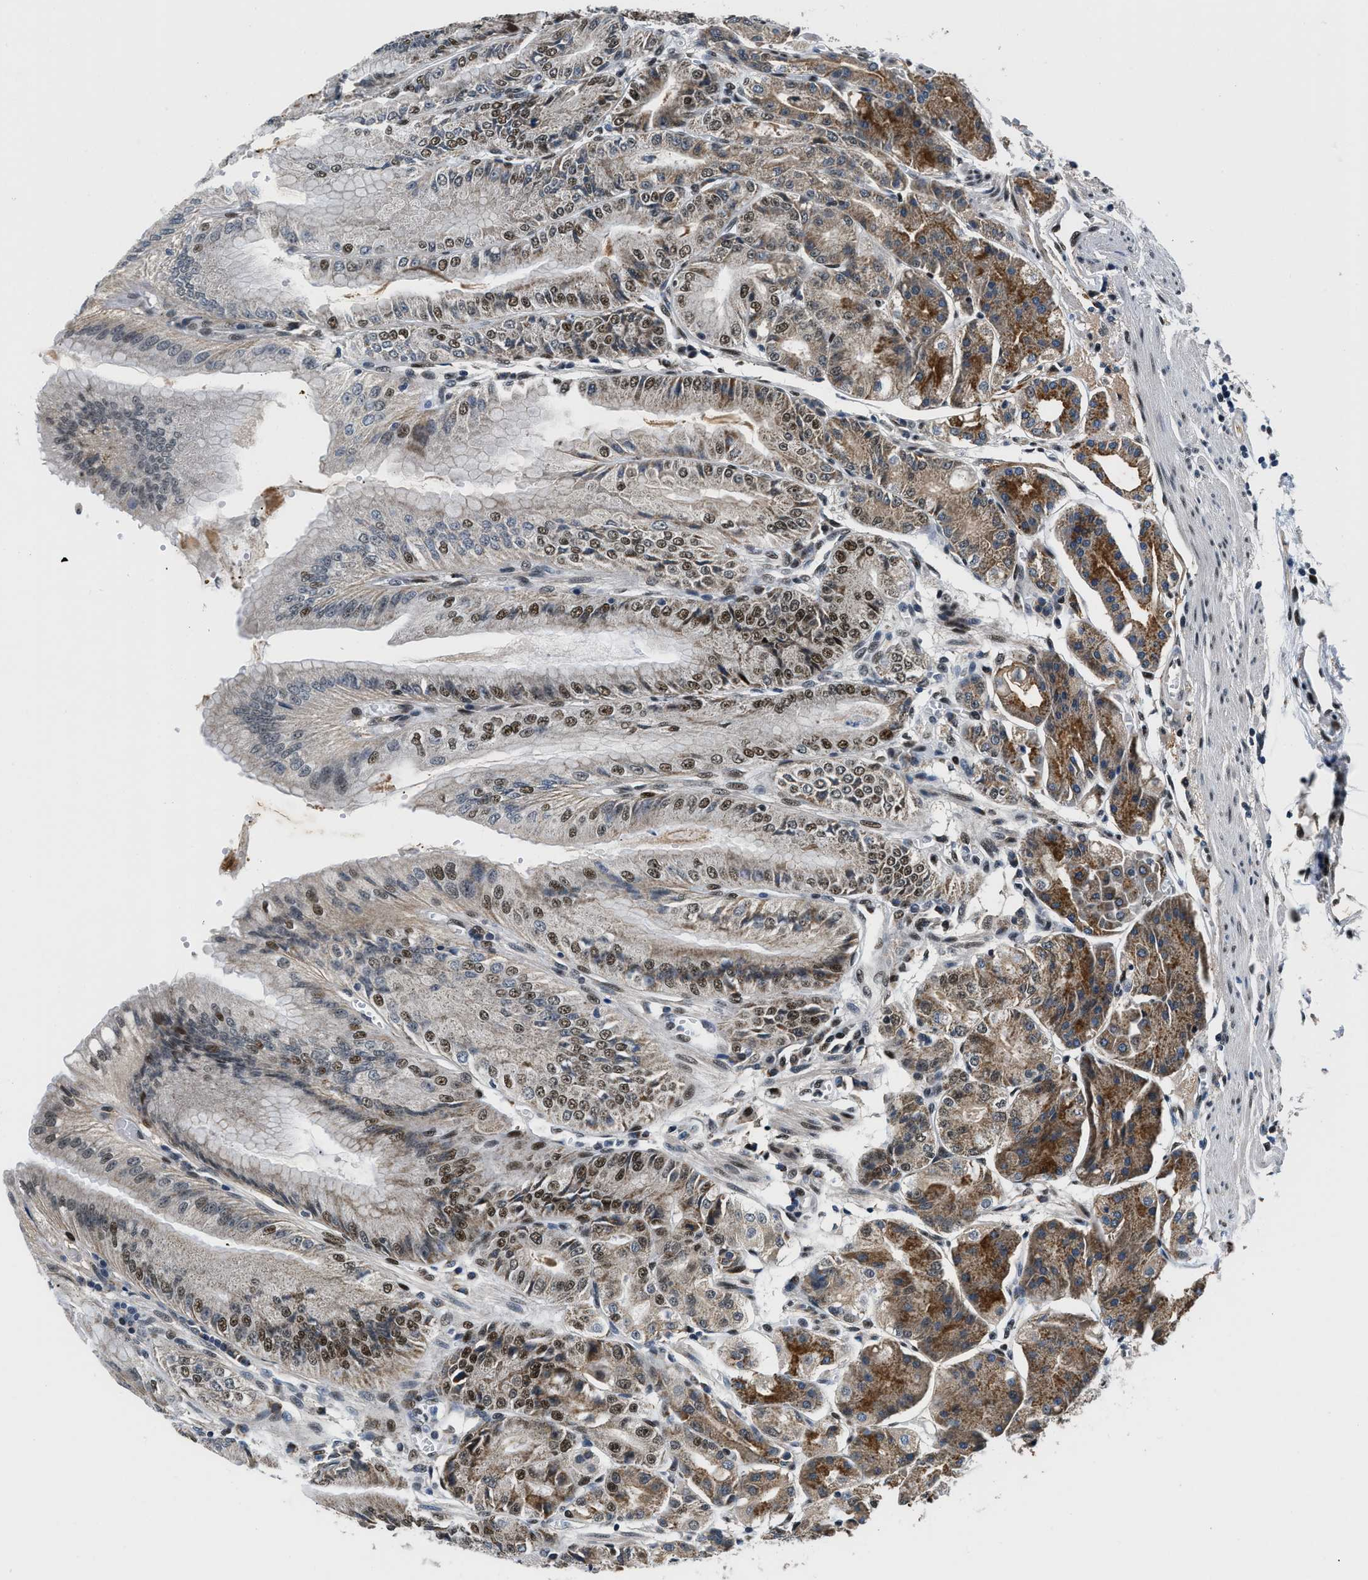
{"staining": {"intensity": "strong", "quantity": "25%-75%", "location": "cytoplasmic/membranous,nuclear"}, "tissue": "stomach", "cell_type": "Glandular cells", "image_type": "normal", "snomed": [{"axis": "morphology", "description": "Normal tissue, NOS"}, {"axis": "topography", "description": "Stomach, lower"}], "caption": "An IHC image of unremarkable tissue is shown. Protein staining in brown shows strong cytoplasmic/membranous,nuclear positivity in stomach within glandular cells.", "gene": "KDM3B", "patient": {"sex": "male", "age": 71}}